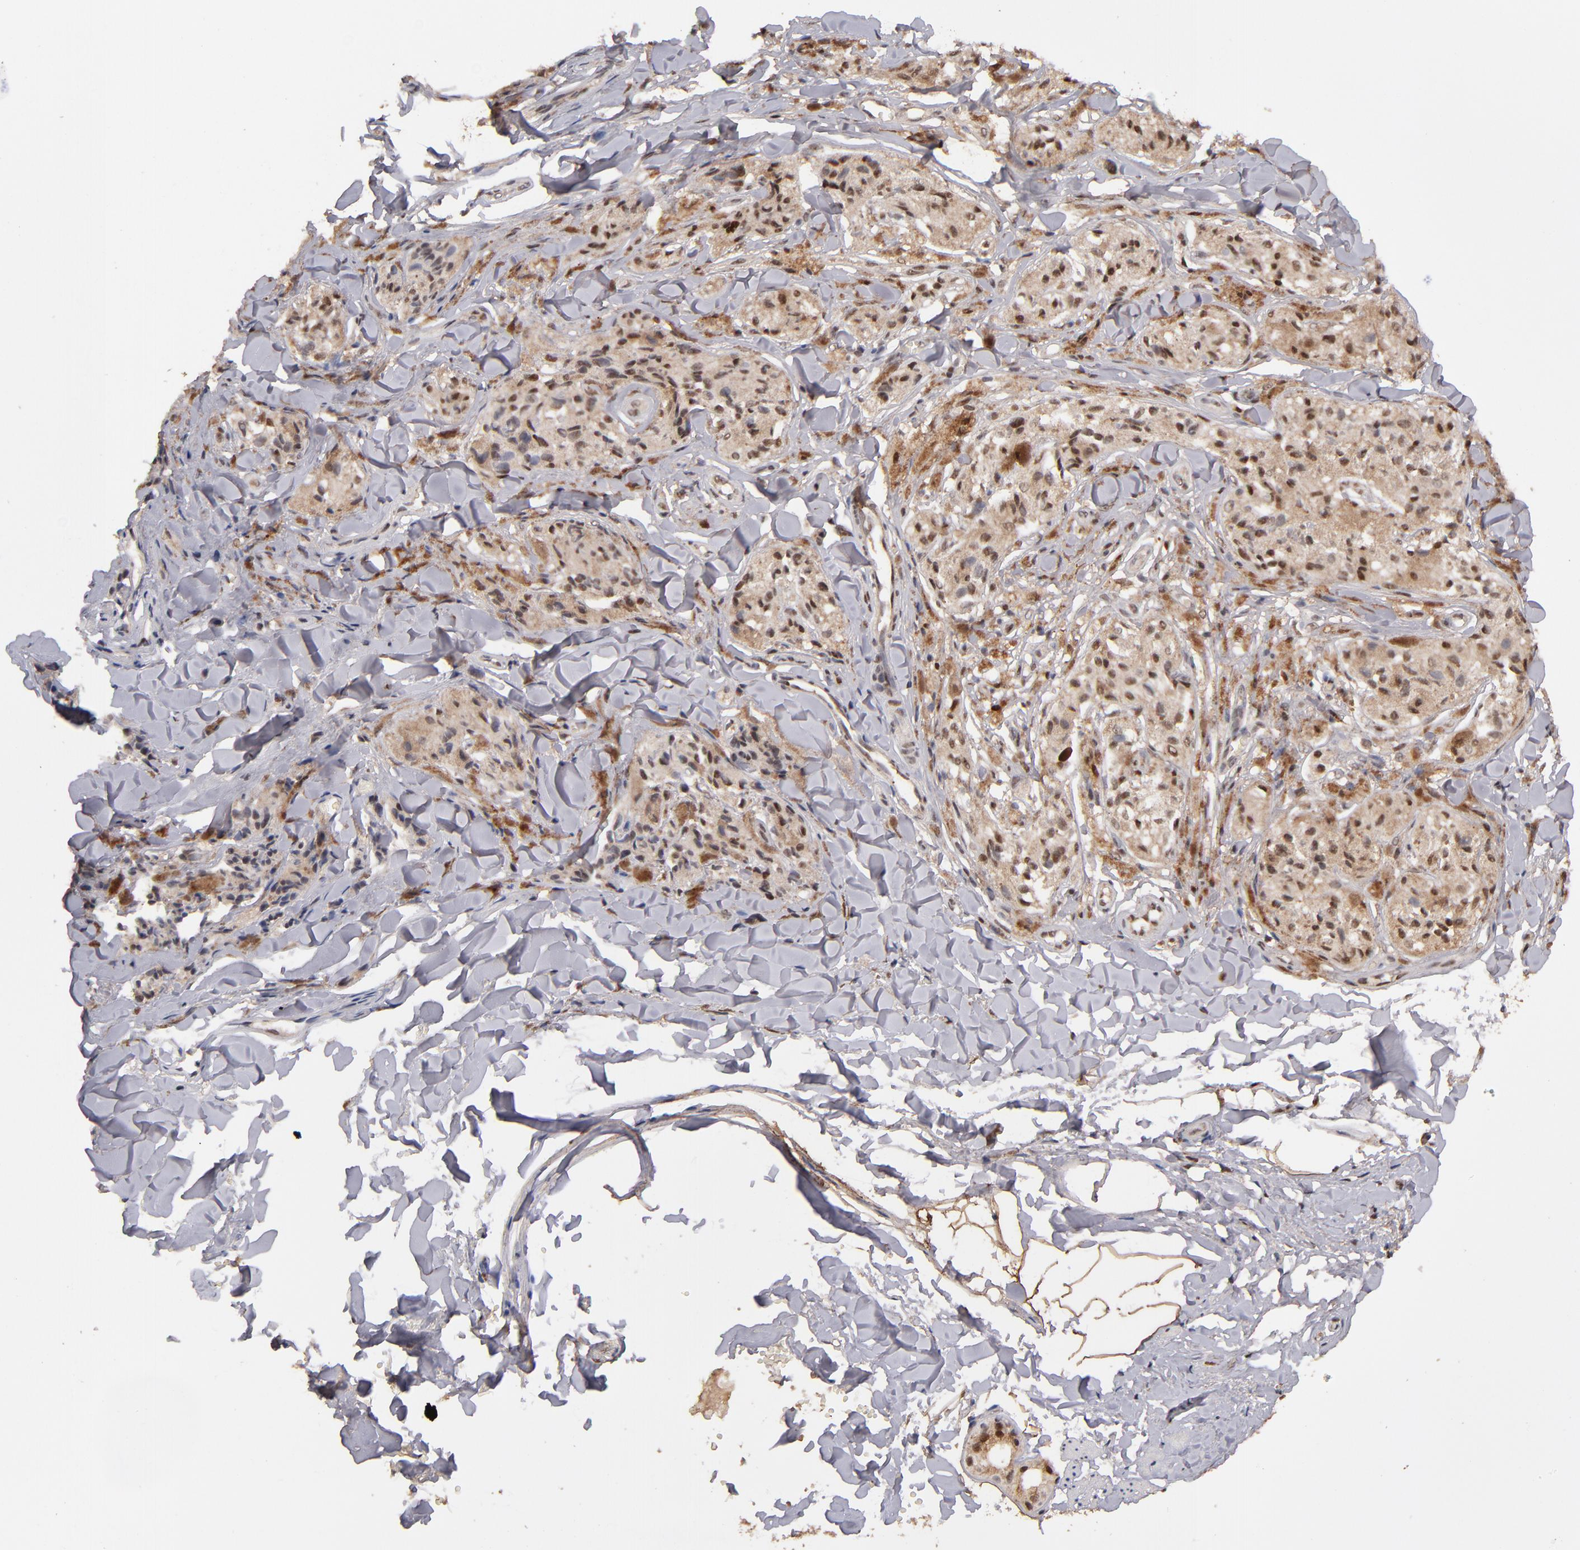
{"staining": {"intensity": "moderate", "quantity": ">75%", "location": "cytoplasmic/membranous,nuclear"}, "tissue": "melanoma", "cell_type": "Tumor cells", "image_type": "cancer", "snomed": [{"axis": "morphology", "description": "Malignant melanoma, Metastatic site"}, {"axis": "topography", "description": "Skin"}], "caption": "Melanoma was stained to show a protein in brown. There is medium levels of moderate cytoplasmic/membranous and nuclear positivity in approximately >75% of tumor cells.", "gene": "EAPP", "patient": {"sex": "female", "age": 66}}